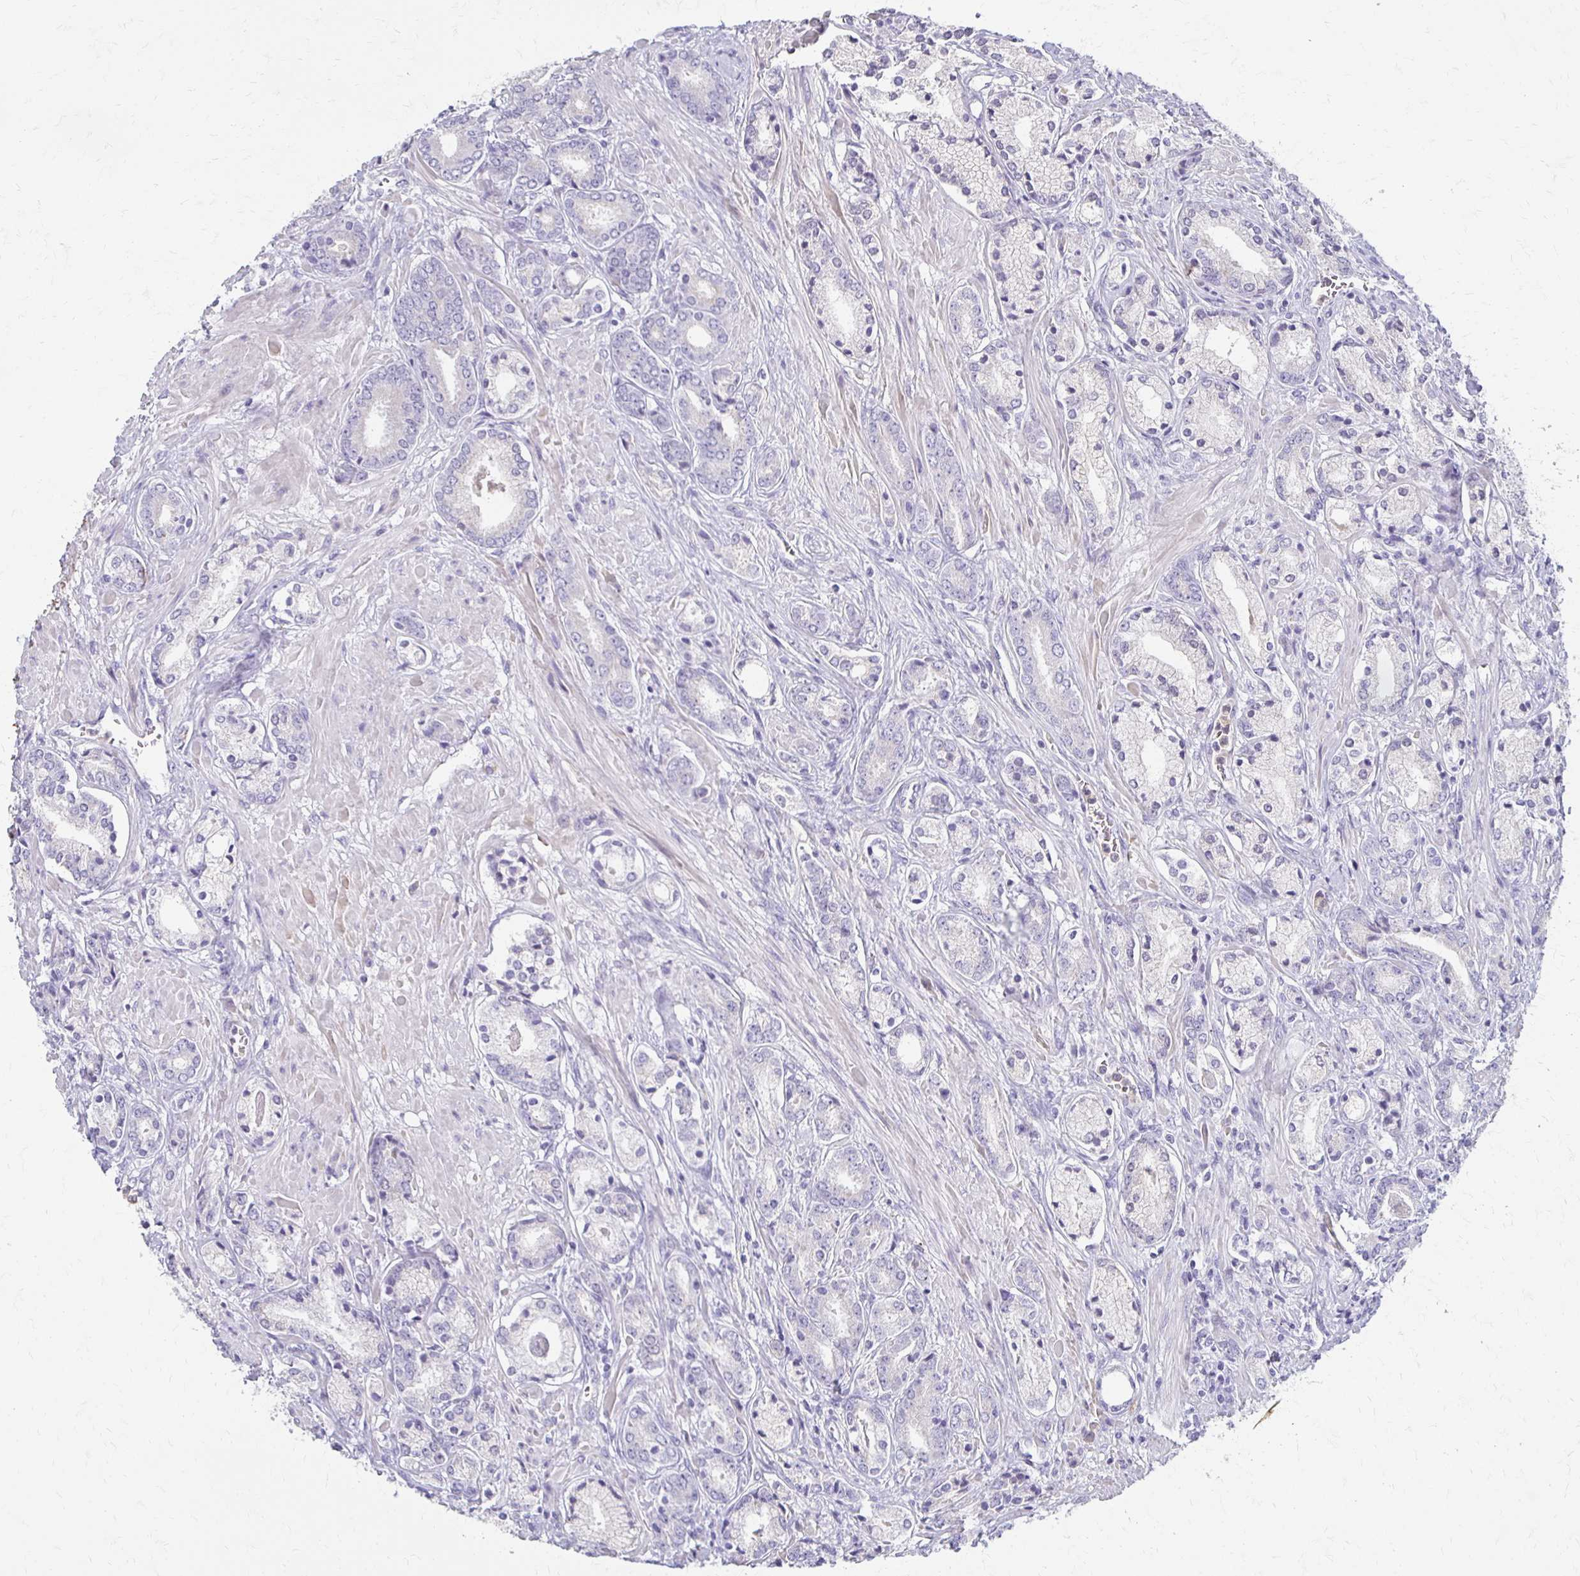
{"staining": {"intensity": "negative", "quantity": "none", "location": "none"}, "tissue": "prostate cancer", "cell_type": "Tumor cells", "image_type": "cancer", "snomed": [{"axis": "morphology", "description": "Adenocarcinoma, High grade"}, {"axis": "topography", "description": "Prostate"}], "caption": "The immunohistochemistry (IHC) histopathology image has no significant staining in tumor cells of adenocarcinoma (high-grade) (prostate) tissue. Brightfield microscopy of immunohistochemistry (IHC) stained with DAB (brown) and hematoxylin (blue), captured at high magnification.", "gene": "BBS12", "patient": {"sex": "male", "age": 56}}